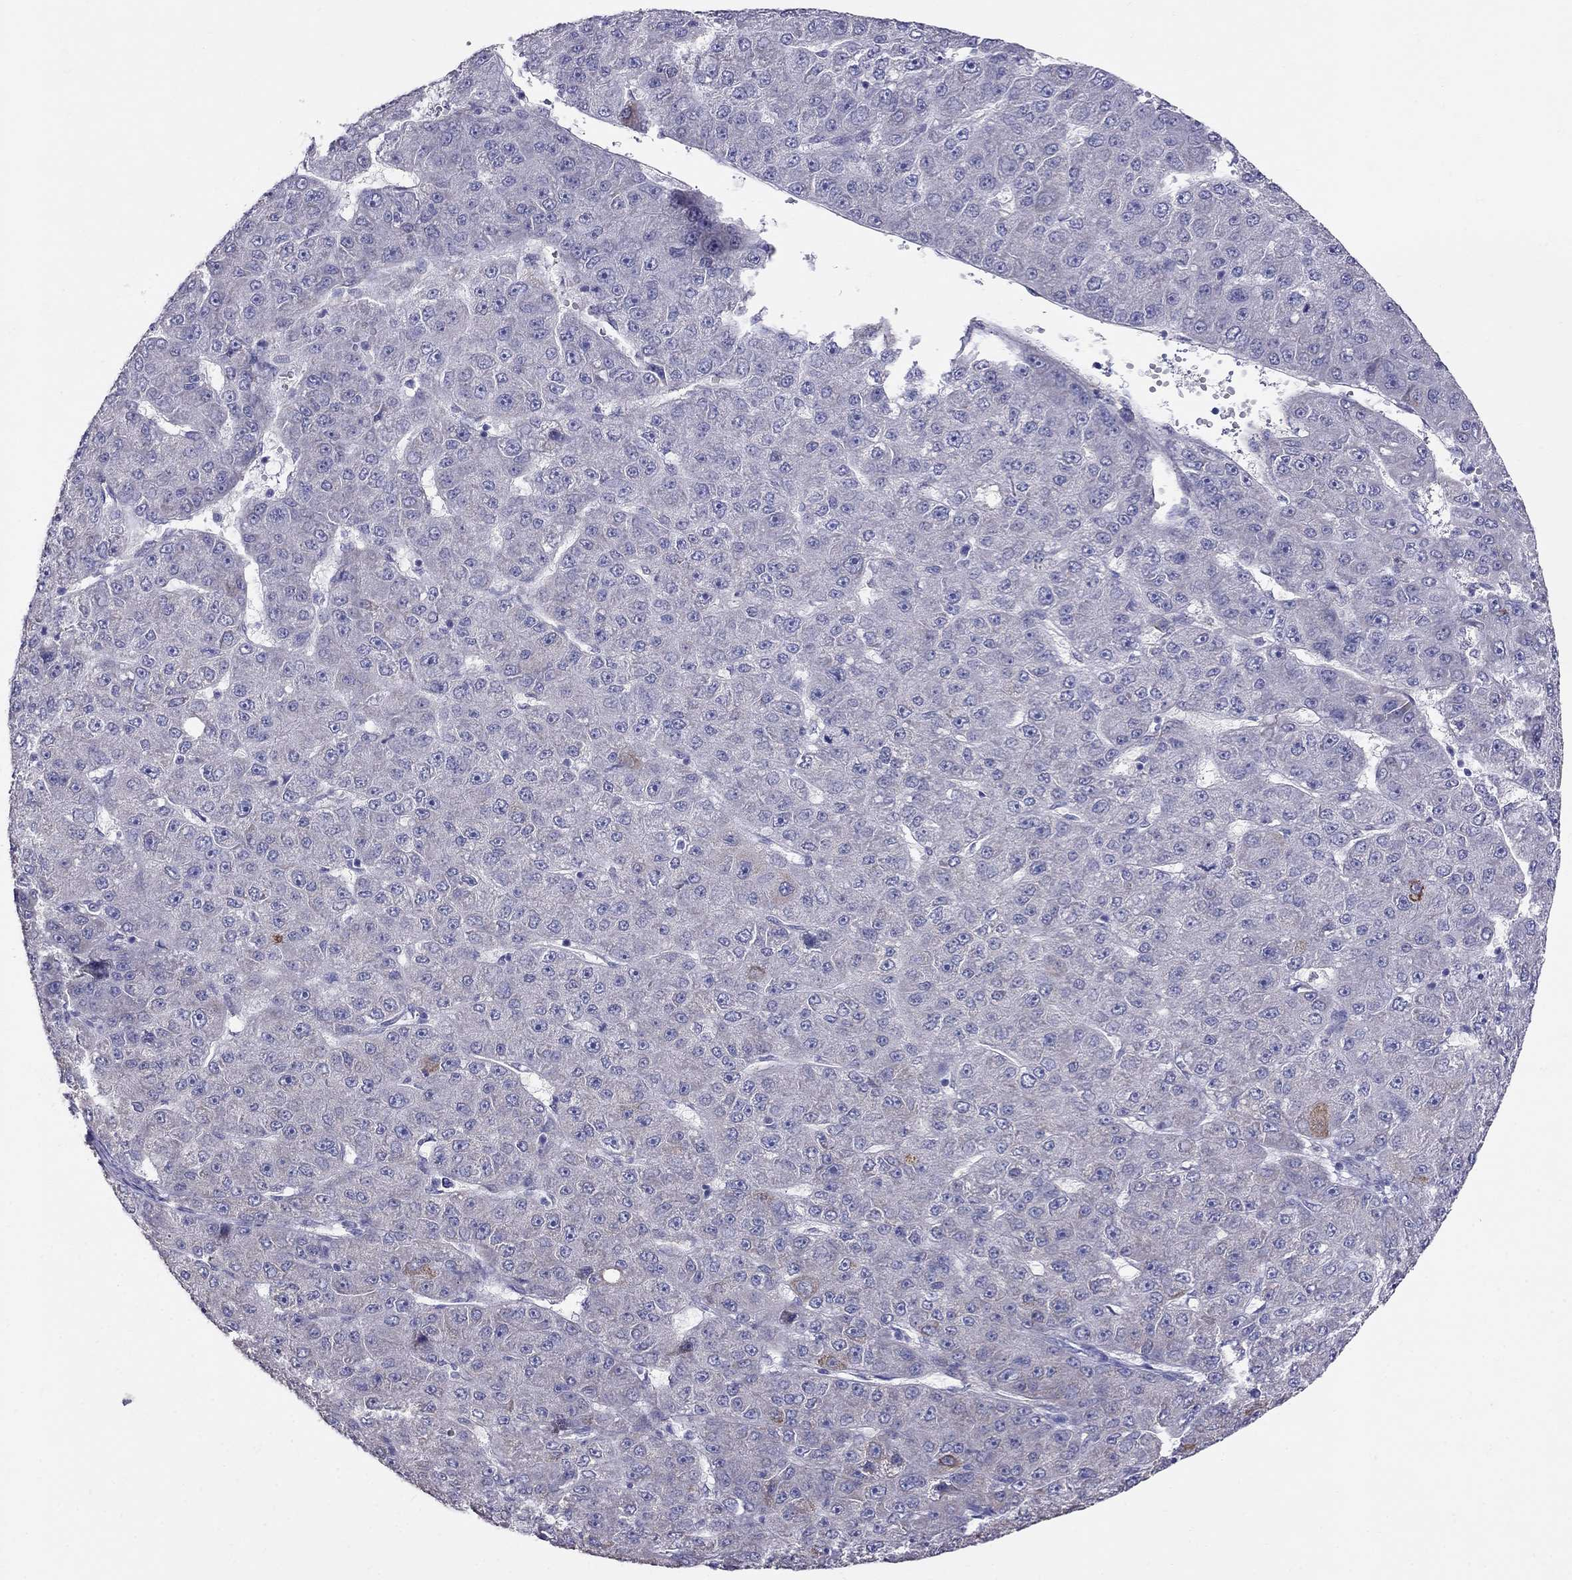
{"staining": {"intensity": "negative", "quantity": "none", "location": "none"}, "tissue": "liver cancer", "cell_type": "Tumor cells", "image_type": "cancer", "snomed": [{"axis": "morphology", "description": "Carcinoma, Hepatocellular, NOS"}, {"axis": "topography", "description": "Liver"}], "caption": "Immunohistochemistry (IHC) histopathology image of neoplastic tissue: human hepatocellular carcinoma (liver) stained with DAB (3,3'-diaminobenzidine) shows no significant protein expression in tumor cells.", "gene": "MYO3B", "patient": {"sex": "male", "age": 67}}